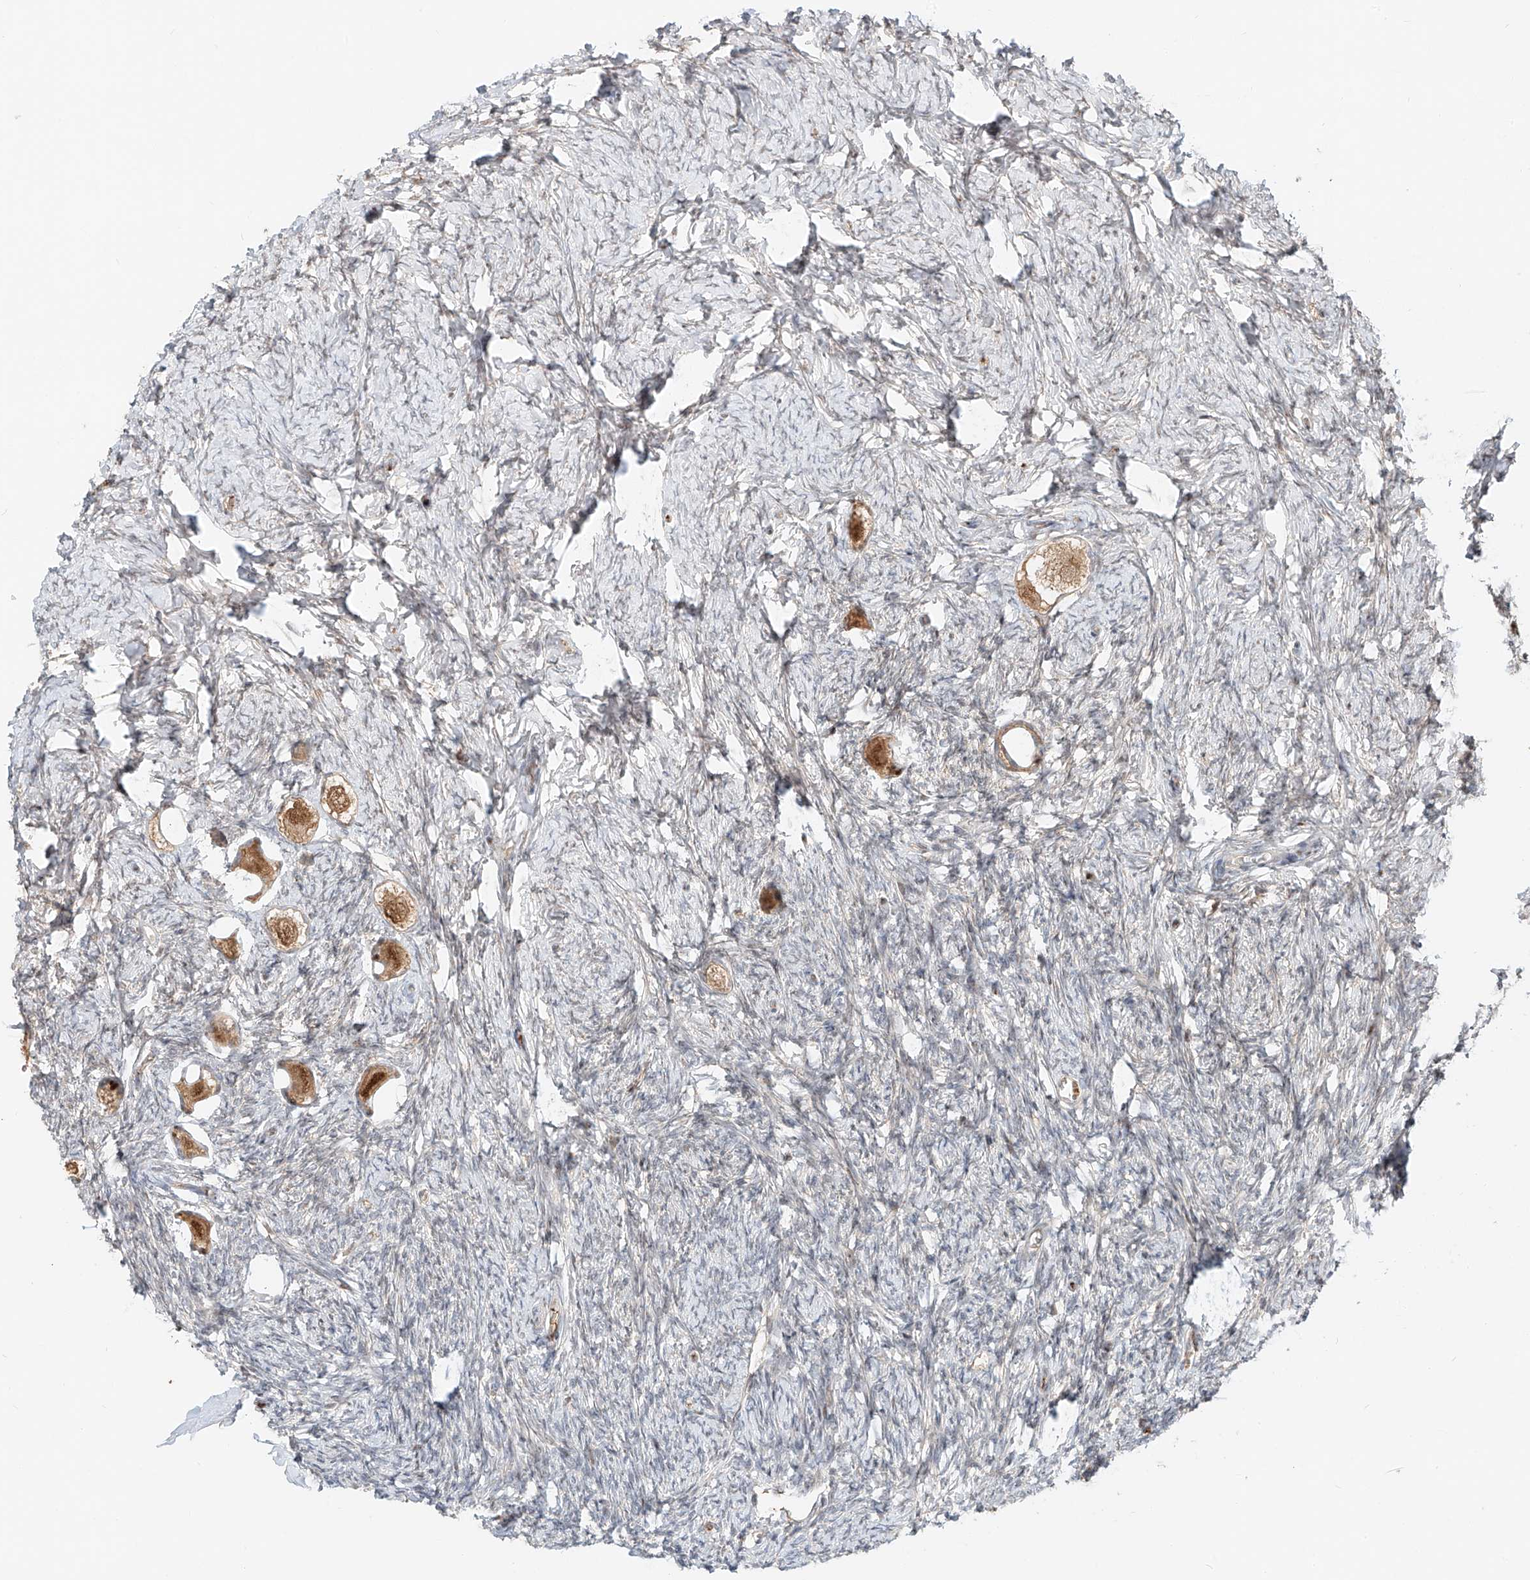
{"staining": {"intensity": "moderate", "quantity": ">75%", "location": "cytoplasmic/membranous,nuclear"}, "tissue": "ovary", "cell_type": "Follicle cells", "image_type": "normal", "snomed": [{"axis": "morphology", "description": "Normal tissue, NOS"}, {"axis": "topography", "description": "Ovary"}], "caption": "Brown immunohistochemical staining in benign human ovary exhibits moderate cytoplasmic/membranous,nuclear staining in approximately >75% of follicle cells.", "gene": "CEP162", "patient": {"sex": "female", "age": 27}}